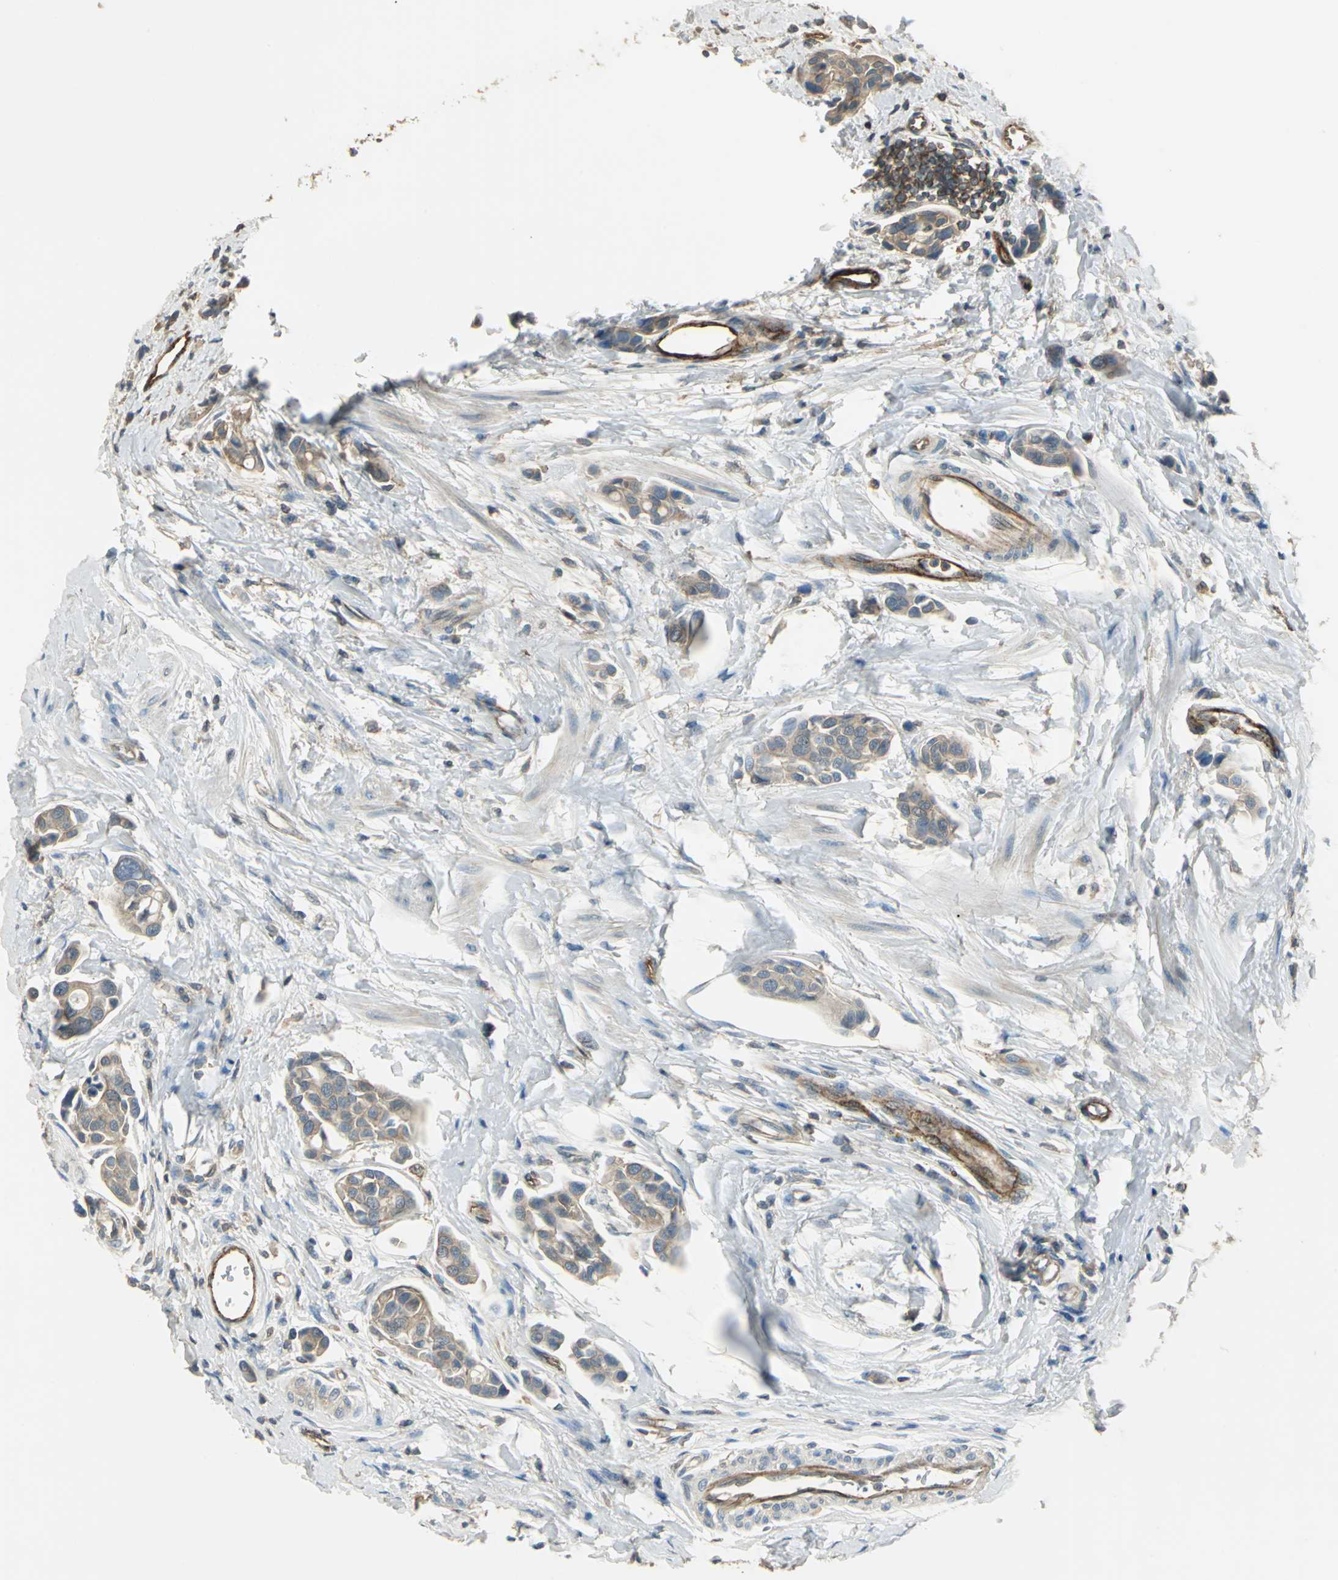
{"staining": {"intensity": "moderate", "quantity": "25%-75%", "location": "cytoplasmic/membranous"}, "tissue": "urothelial cancer", "cell_type": "Tumor cells", "image_type": "cancer", "snomed": [{"axis": "morphology", "description": "Urothelial carcinoma, High grade"}, {"axis": "topography", "description": "Urinary bladder"}], "caption": "This histopathology image demonstrates high-grade urothelial carcinoma stained with immunohistochemistry to label a protein in brown. The cytoplasmic/membranous of tumor cells show moderate positivity for the protein. Nuclei are counter-stained blue.", "gene": "RAPGEF1", "patient": {"sex": "male", "age": 78}}